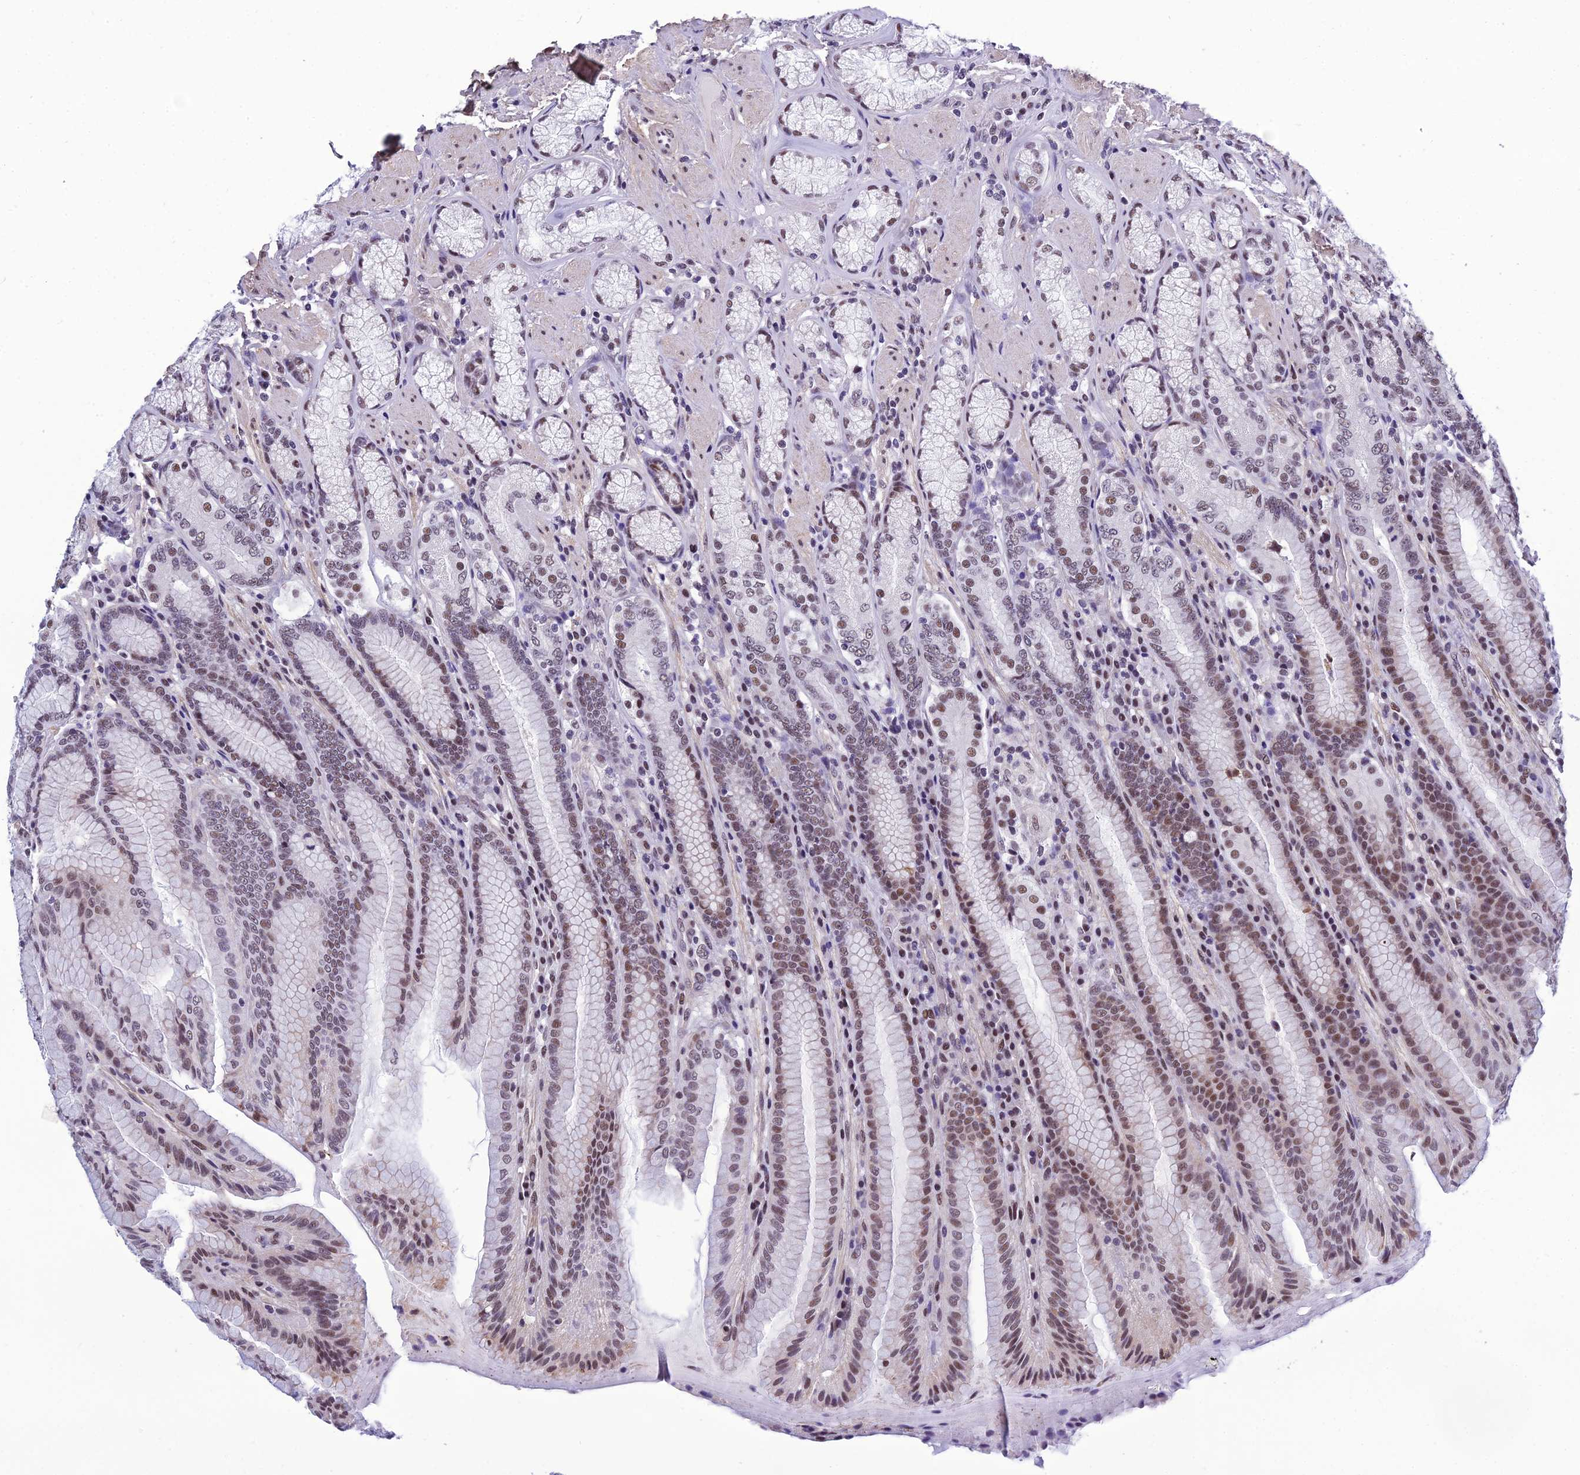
{"staining": {"intensity": "moderate", "quantity": "25%-75%", "location": "nuclear"}, "tissue": "stomach", "cell_type": "Glandular cells", "image_type": "normal", "snomed": [{"axis": "morphology", "description": "Normal tissue, NOS"}, {"axis": "topography", "description": "Stomach, upper"}, {"axis": "topography", "description": "Stomach, lower"}], "caption": "Protein expression analysis of normal stomach shows moderate nuclear expression in approximately 25%-75% of glandular cells.", "gene": "RSRC1", "patient": {"sex": "female", "age": 76}}